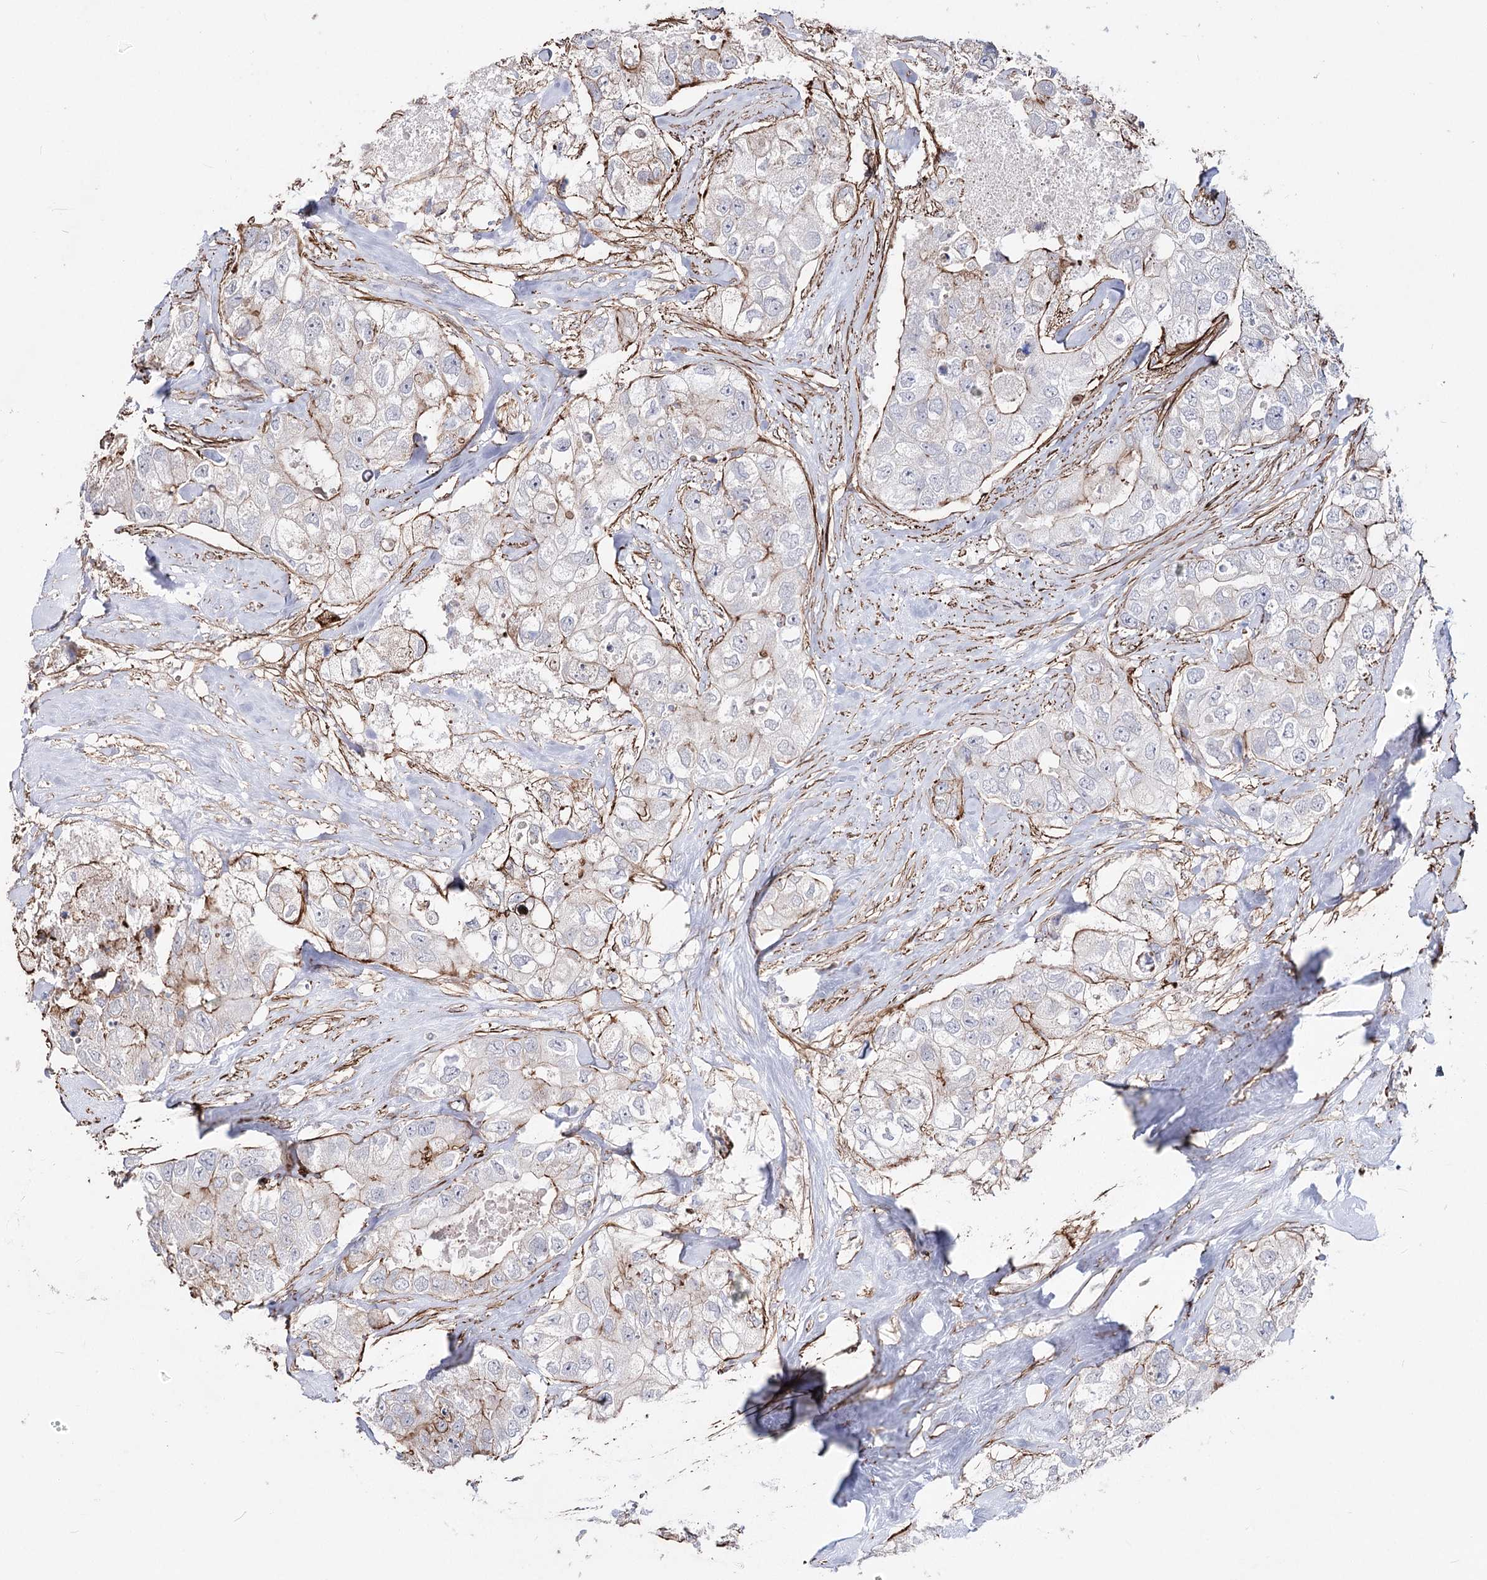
{"staining": {"intensity": "negative", "quantity": "none", "location": "none"}, "tissue": "breast cancer", "cell_type": "Tumor cells", "image_type": "cancer", "snomed": [{"axis": "morphology", "description": "Duct carcinoma"}, {"axis": "topography", "description": "Breast"}], "caption": "Breast cancer stained for a protein using IHC exhibits no positivity tumor cells.", "gene": "ARHGAP20", "patient": {"sex": "female", "age": 62}}